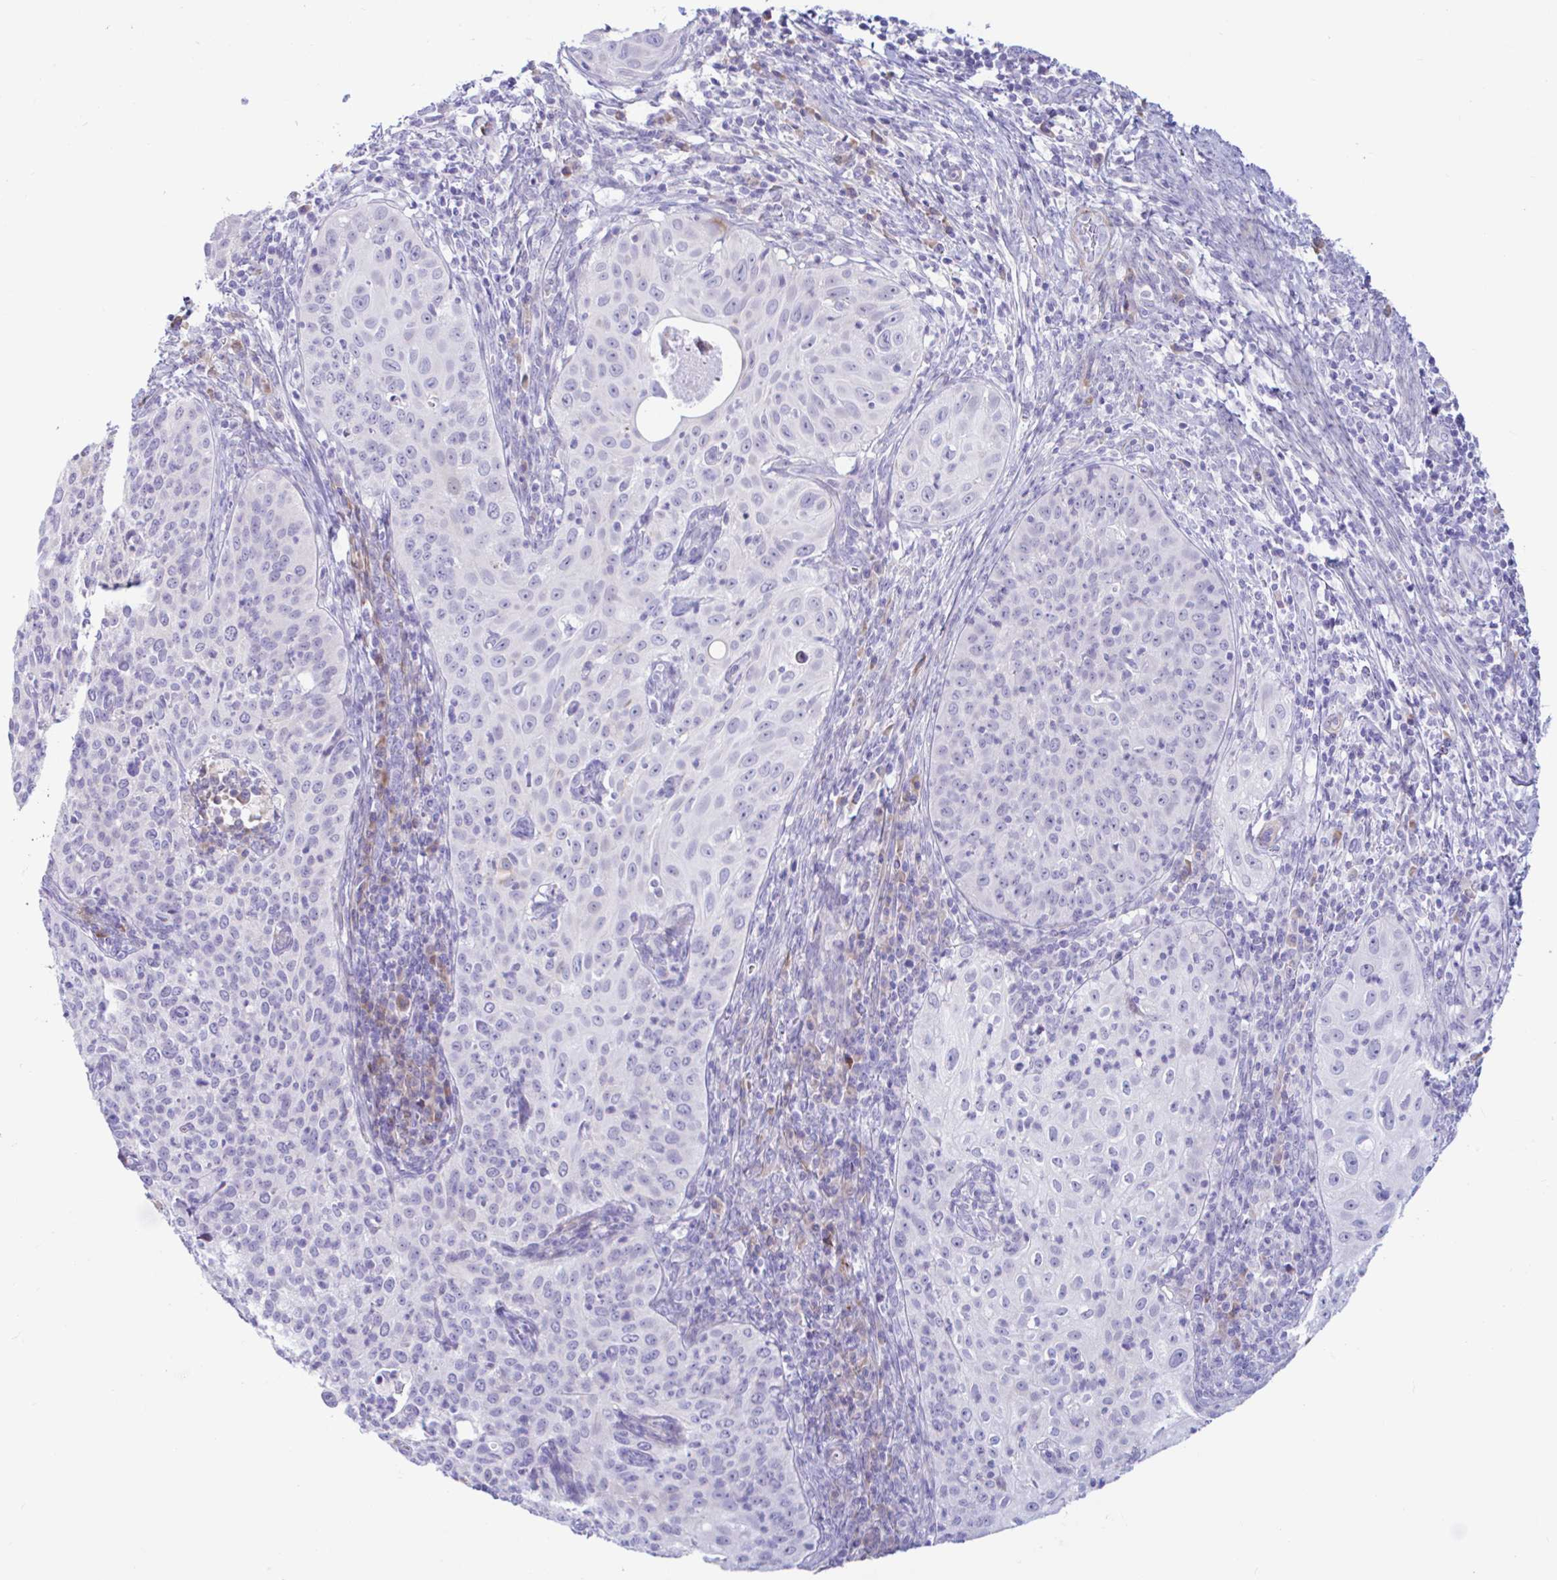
{"staining": {"intensity": "negative", "quantity": "none", "location": "none"}, "tissue": "cervical cancer", "cell_type": "Tumor cells", "image_type": "cancer", "snomed": [{"axis": "morphology", "description": "Squamous cell carcinoma, NOS"}, {"axis": "topography", "description": "Cervix"}], "caption": "Cervical cancer (squamous cell carcinoma) stained for a protein using immunohistochemistry (IHC) reveals no staining tumor cells.", "gene": "NBPF3", "patient": {"sex": "female", "age": 30}}